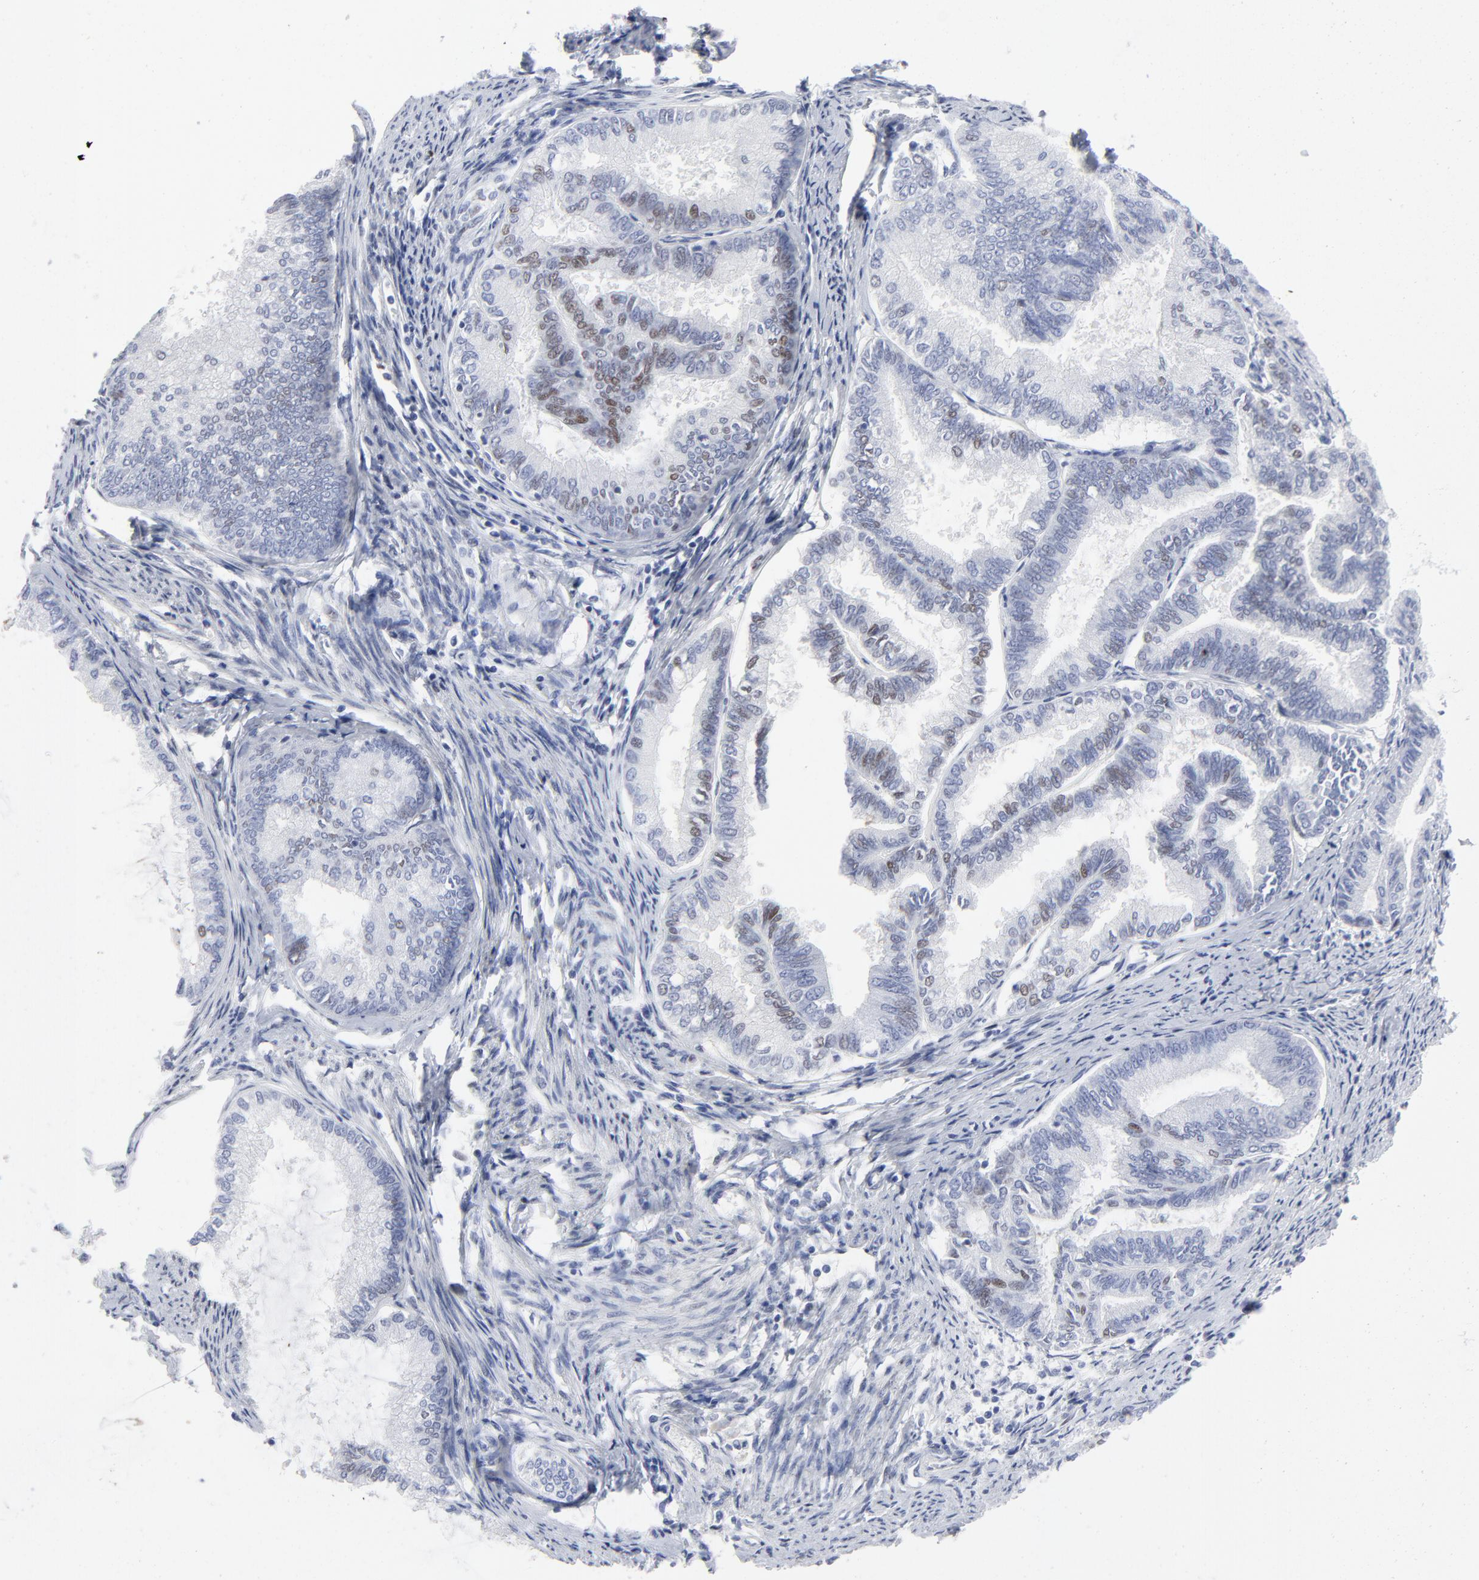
{"staining": {"intensity": "weak", "quantity": "25%-75%", "location": "nuclear"}, "tissue": "endometrial cancer", "cell_type": "Tumor cells", "image_type": "cancer", "snomed": [{"axis": "morphology", "description": "Adenocarcinoma, NOS"}, {"axis": "topography", "description": "Endometrium"}], "caption": "A low amount of weak nuclear staining is appreciated in approximately 25%-75% of tumor cells in endometrial cancer (adenocarcinoma) tissue.", "gene": "JUN", "patient": {"sex": "female", "age": 86}}